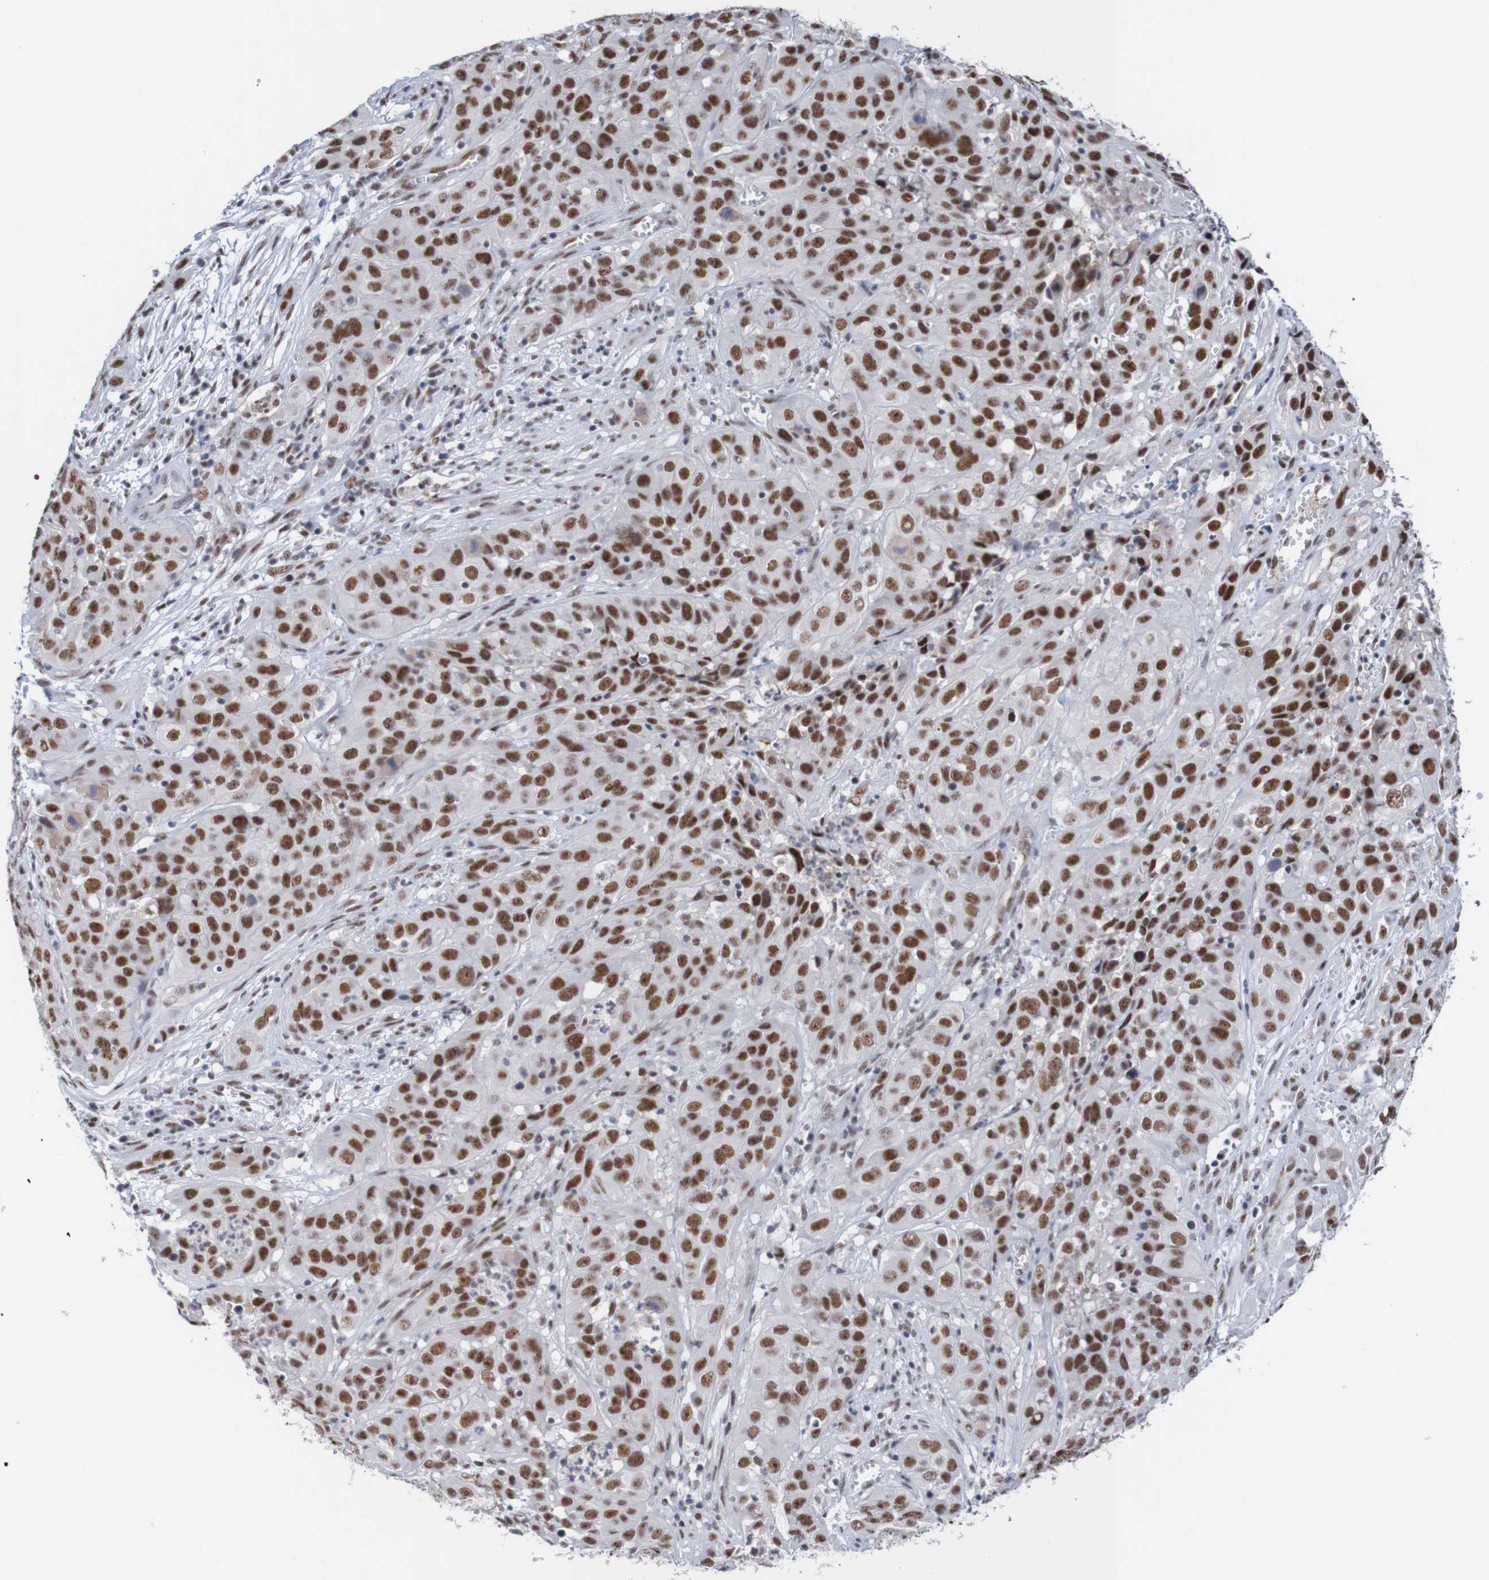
{"staining": {"intensity": "moderate", "quantity": ">75%", "location": "nuclear"}, "tissue": "cervical cancer", "cell_type": "Tumor cells", "image_type": "cancer", "snomed": [{"axis": "morphology", "description": "Squamous cell carcinoma, NOS"}, {"axis": "topography", "description": "Cervix"}], "caption": "Approximately >75% of tumor cells in human cervical cancer (squamous cell carcinoma) display moderate nuclear protein staining as visualized by brown immunohistochemical staining.", "gene": "CDC5L", "patient": {"sex": "female", "age": 32}}